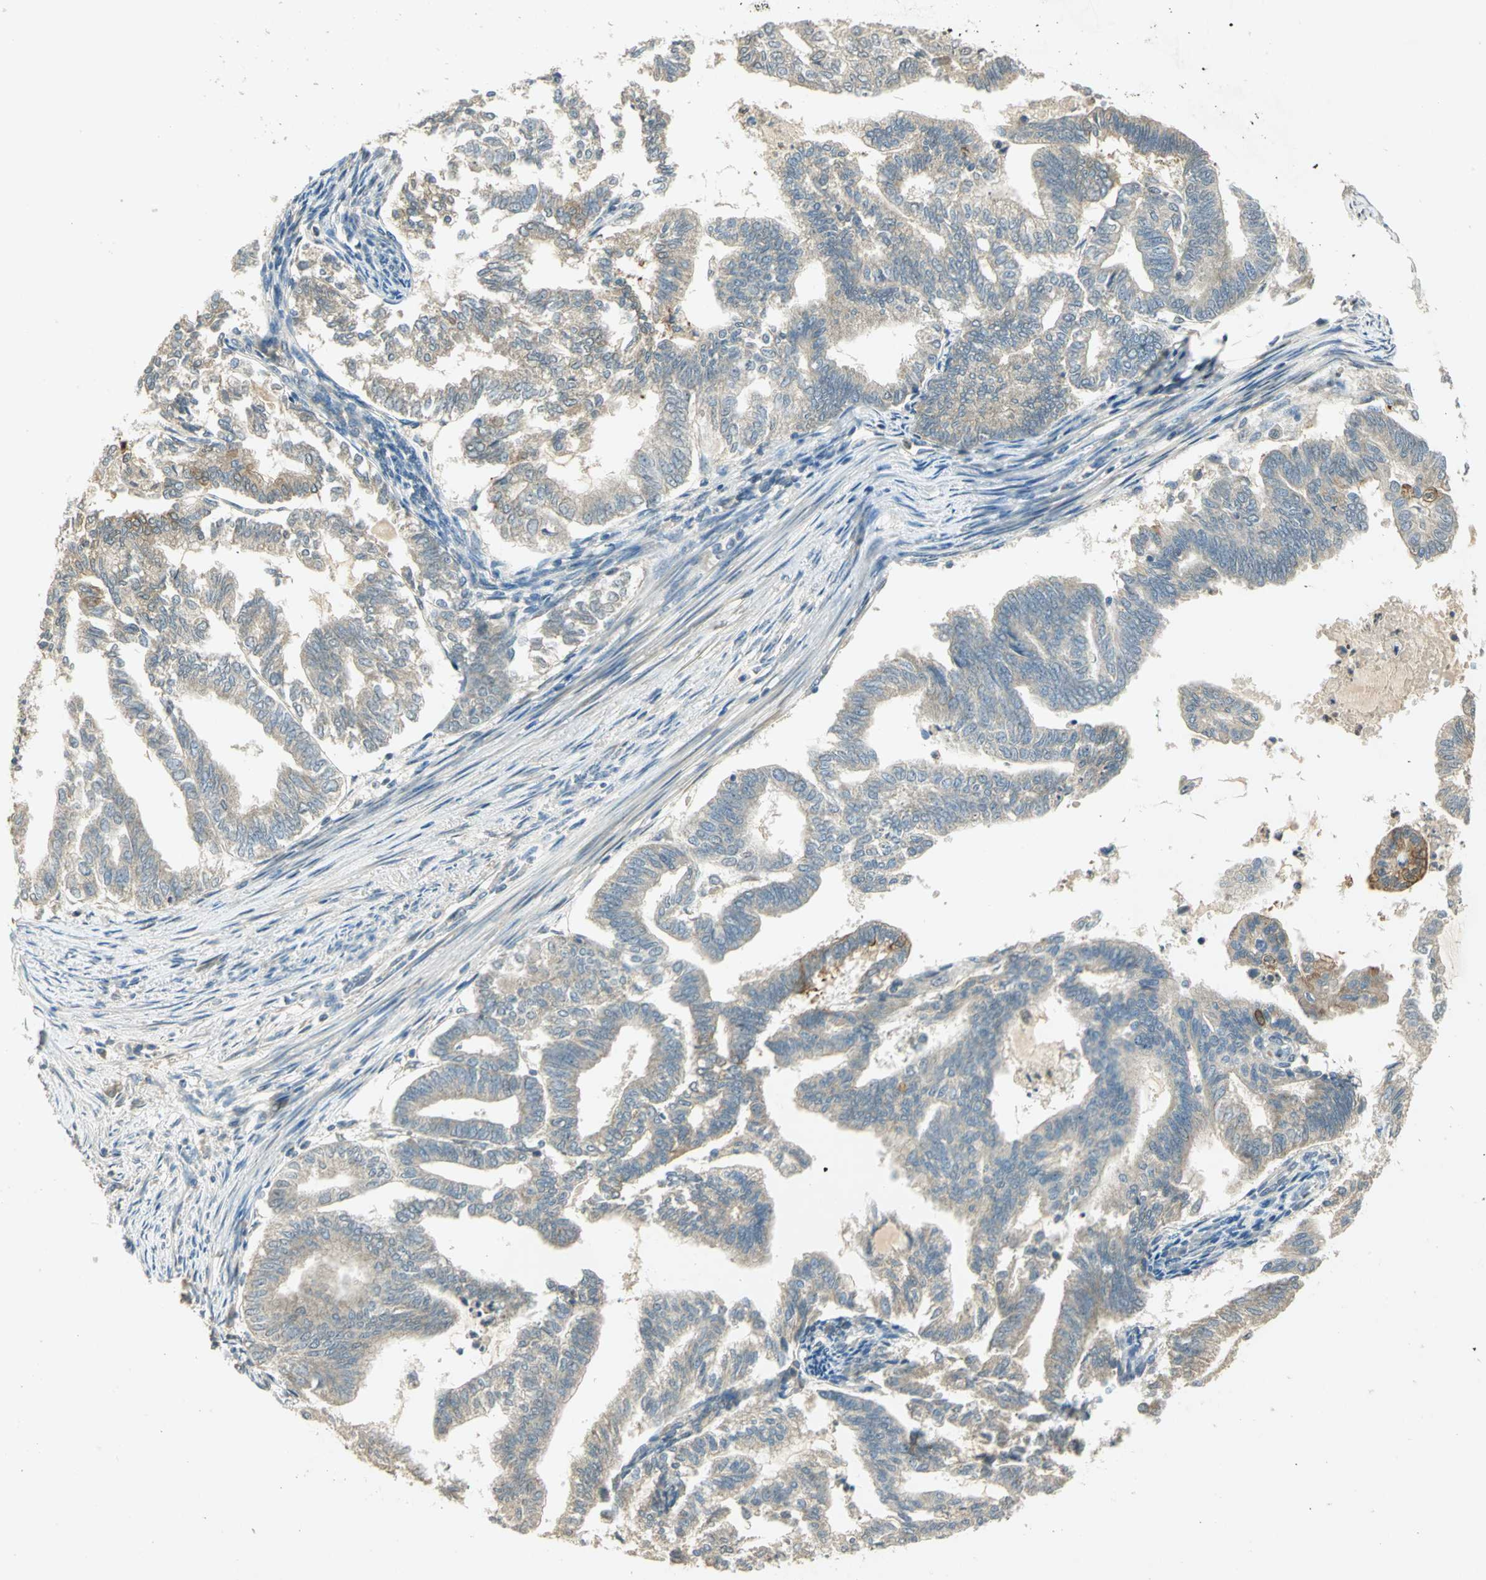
{"staining": {"intensity": "weak", "quantity": ">75%", "location": "cytoplasmic/membranous"}, "tissue": "endometrial cancer", "cell_type": "Tumor cells", "image_type": "cancer", "snomed": [{"axis": "morphology", "description": "Adenocarcinoma, NOS"}, {"axis": "topography", "description": "Endometrium"}], "caption": "Immunohistochemistry of human endometrial adenocarcinoma shows low levels of weak cytoplasmic/membranous positivity in about >75% of tumor cells.", "gene": "BIRC2", "patient": {"sex": "female", "age": 79}}